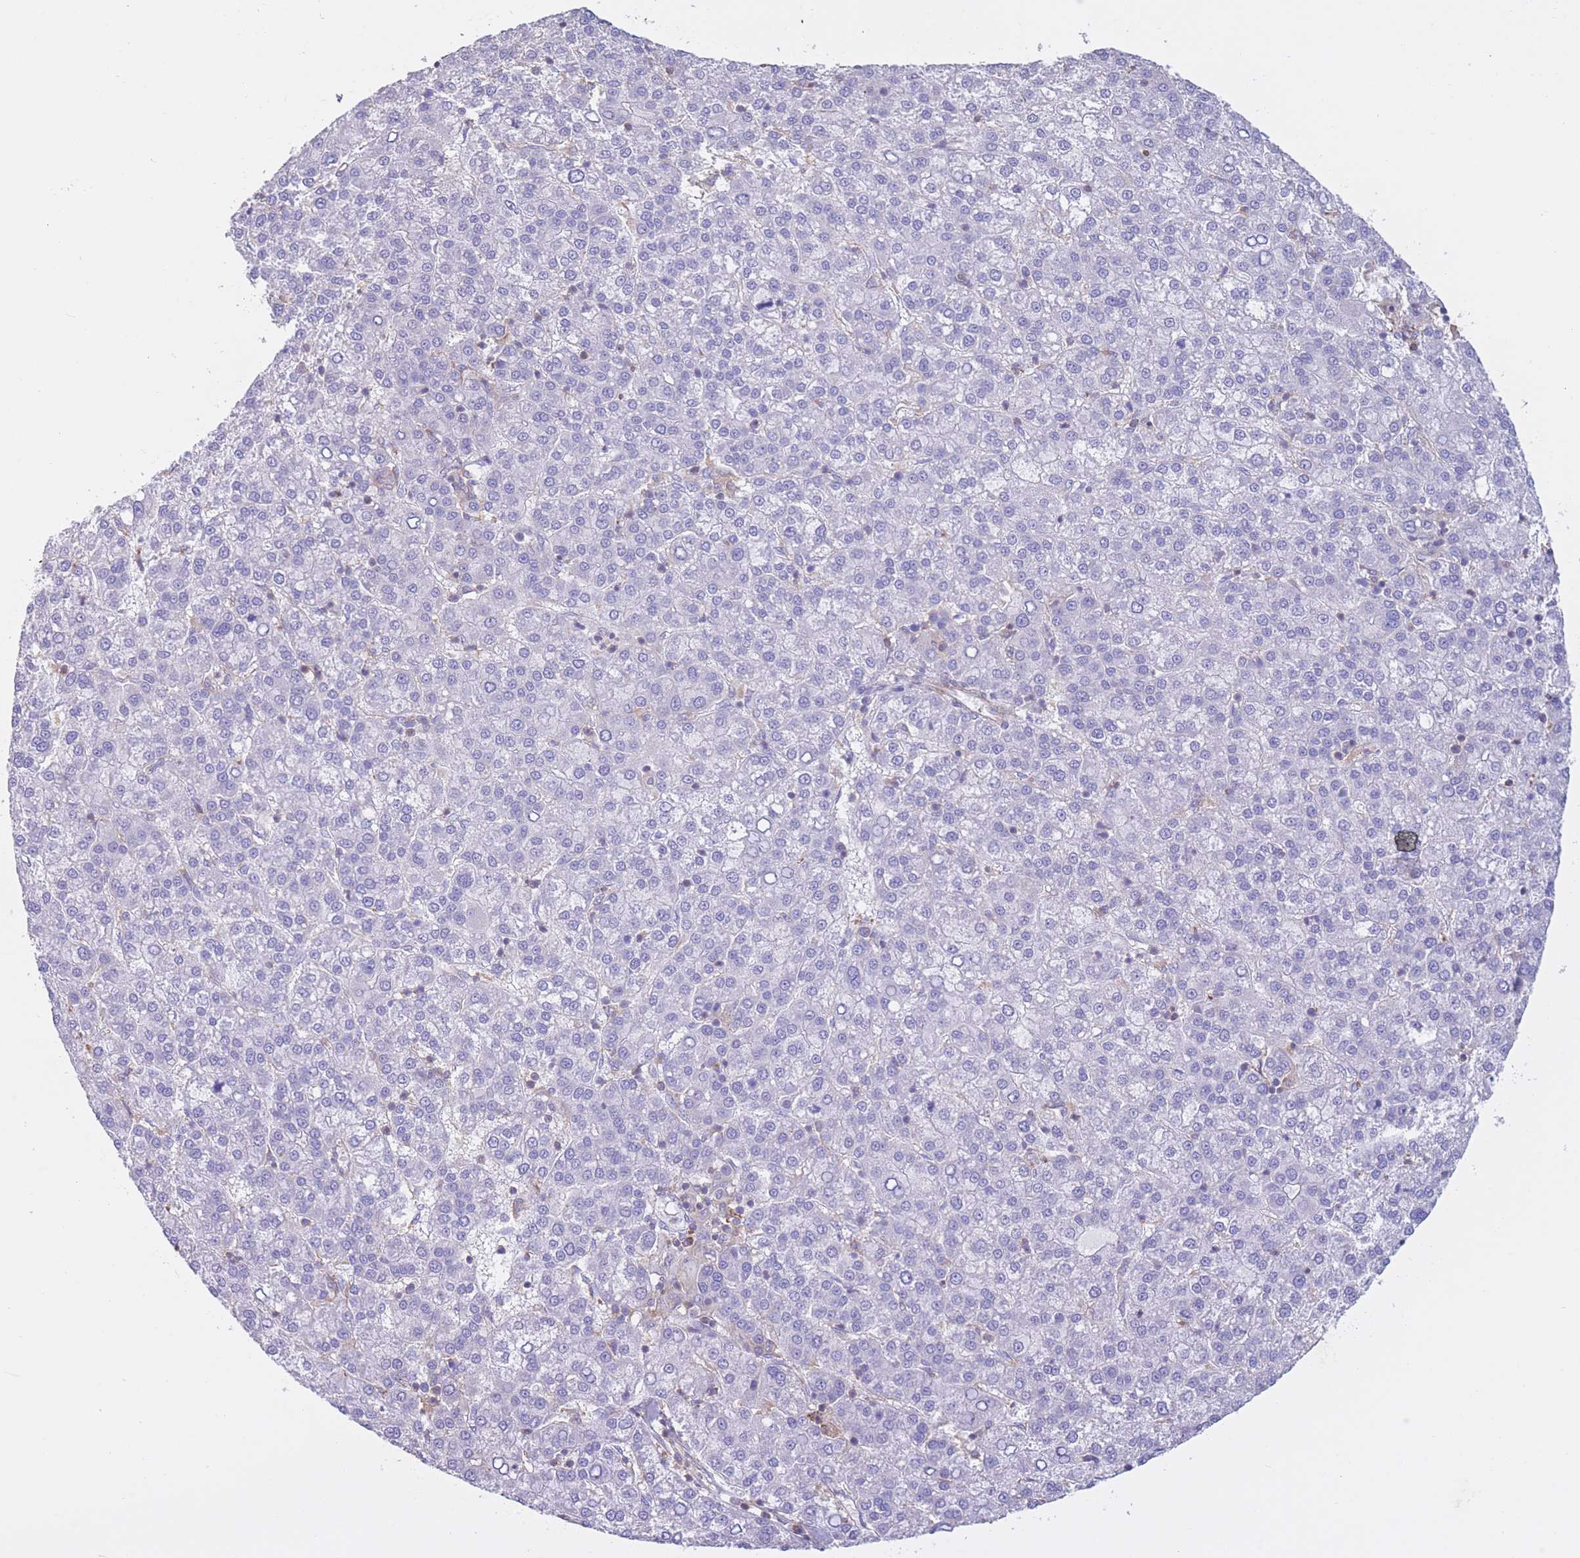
{"staining": {"intensity": "negative", "quantity": "none", "location": "none"}, "tissue": "liver cancer", "cell_type": "Tumor cells", "image_type": "cancer", "snomed": [{"axis": "morphology", "description": "Carcinoma, Hepatocellular, NOS"}, {"axis": "topography", "description": "Liver"}], "caption": "Tumor cells show no significant protein expression in liver cancer.", "gene": "PDHA1", "patient": {"sex": "female", "age": 58}}